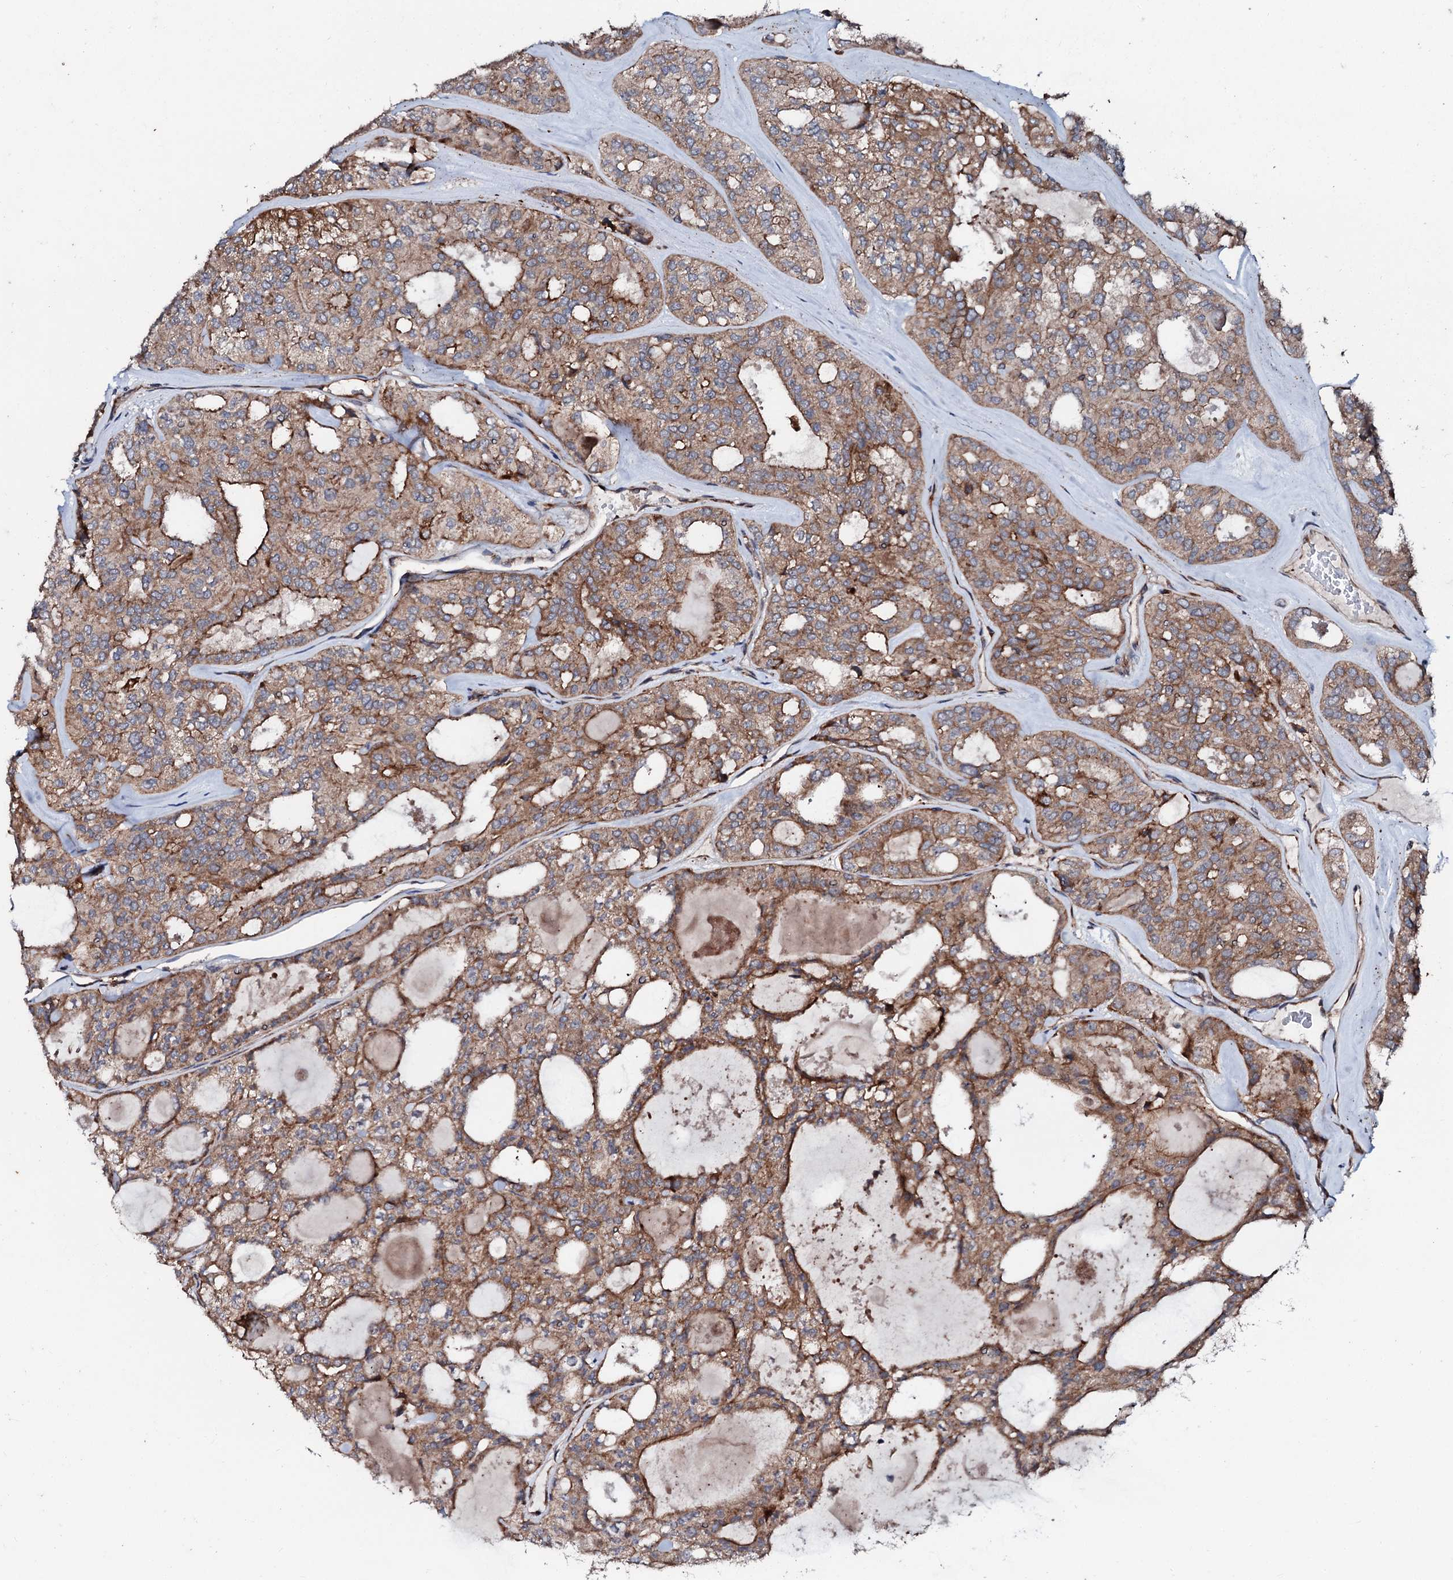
{"staining": {"intensity": "moderate", "quantity": ">75%", "location": "cytoplasmic/membranous"}, "tissue": "thyroid cancer", "cell_type": "Tumor cells", "image_type": "cancer", "snomed": [{"axis": "morphology", "description": "Follicular adenoma carcinoma, NOS"}, {"axis": "topography", "description": "Thyroid gland"}], "caption": "Protein expression analysis of human thyroid cancer (follicular adenoma carcinoma) reveals moderate cytoplasmic/membranous expression in approximately >75% of tumor cells.", "gene": "SDHAF2", "patient": {"sex": "male", "age": 75}}